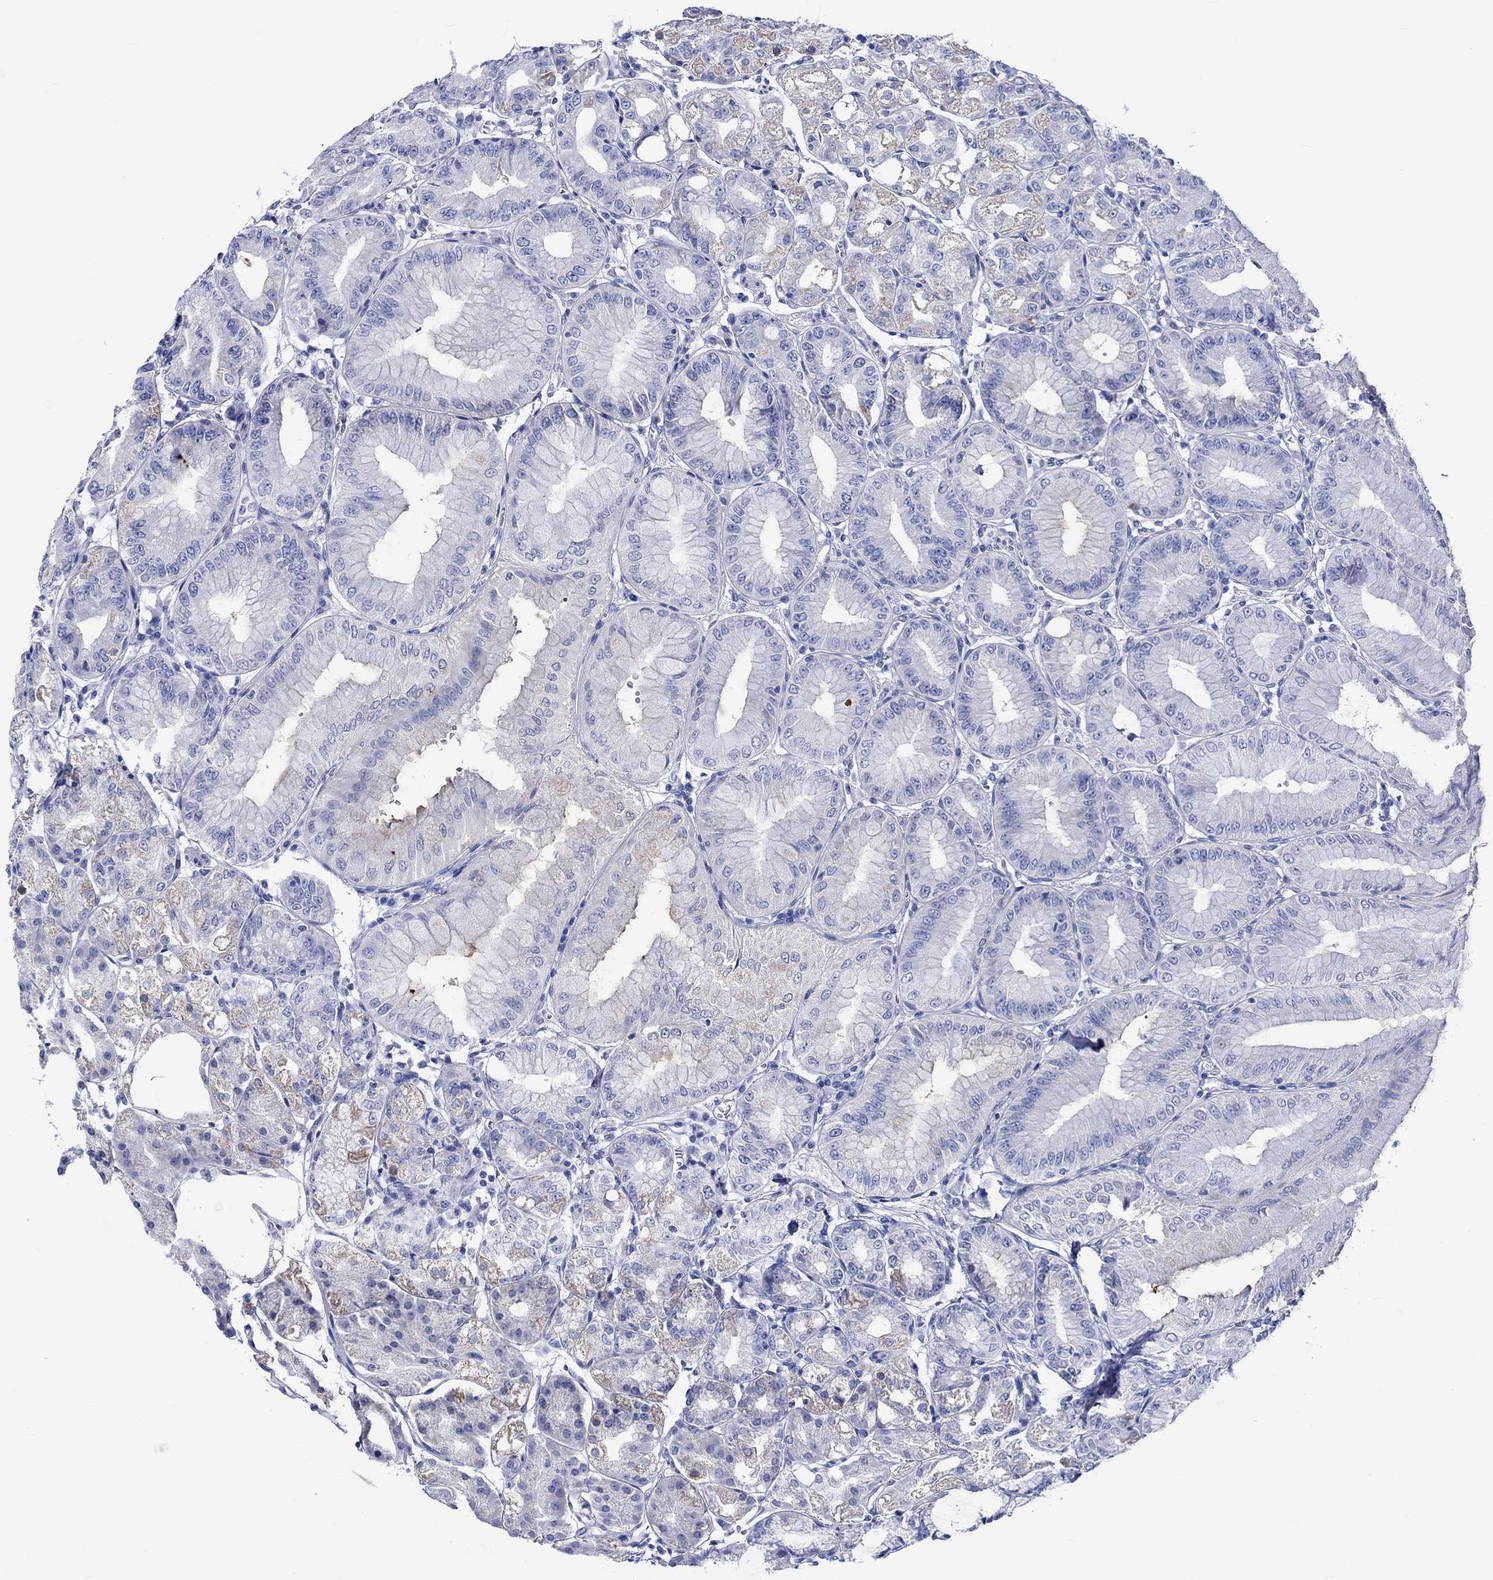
{"staining": {"intensity": "moderate", "quantity": "25%-75%", "location": "cytoplasmic/membranous"}, "tissue": "stomach", "cell_type": "Glandular cells", "image_type": "normal", "snomed": [{"axis": "morphology", "description": "Normal tissue, NOS"}, {"axis": "topography", "description": "Stomach"}], "caption": "An image showing moderate cytoplasmic/membranous staining in approximately 25%-75% of glandular cells in unremarkable stomach, as visualized by brown immunohistochemical staining.", "gene": "HARBI1", "patient": {"sex": "male", "age": 71}}